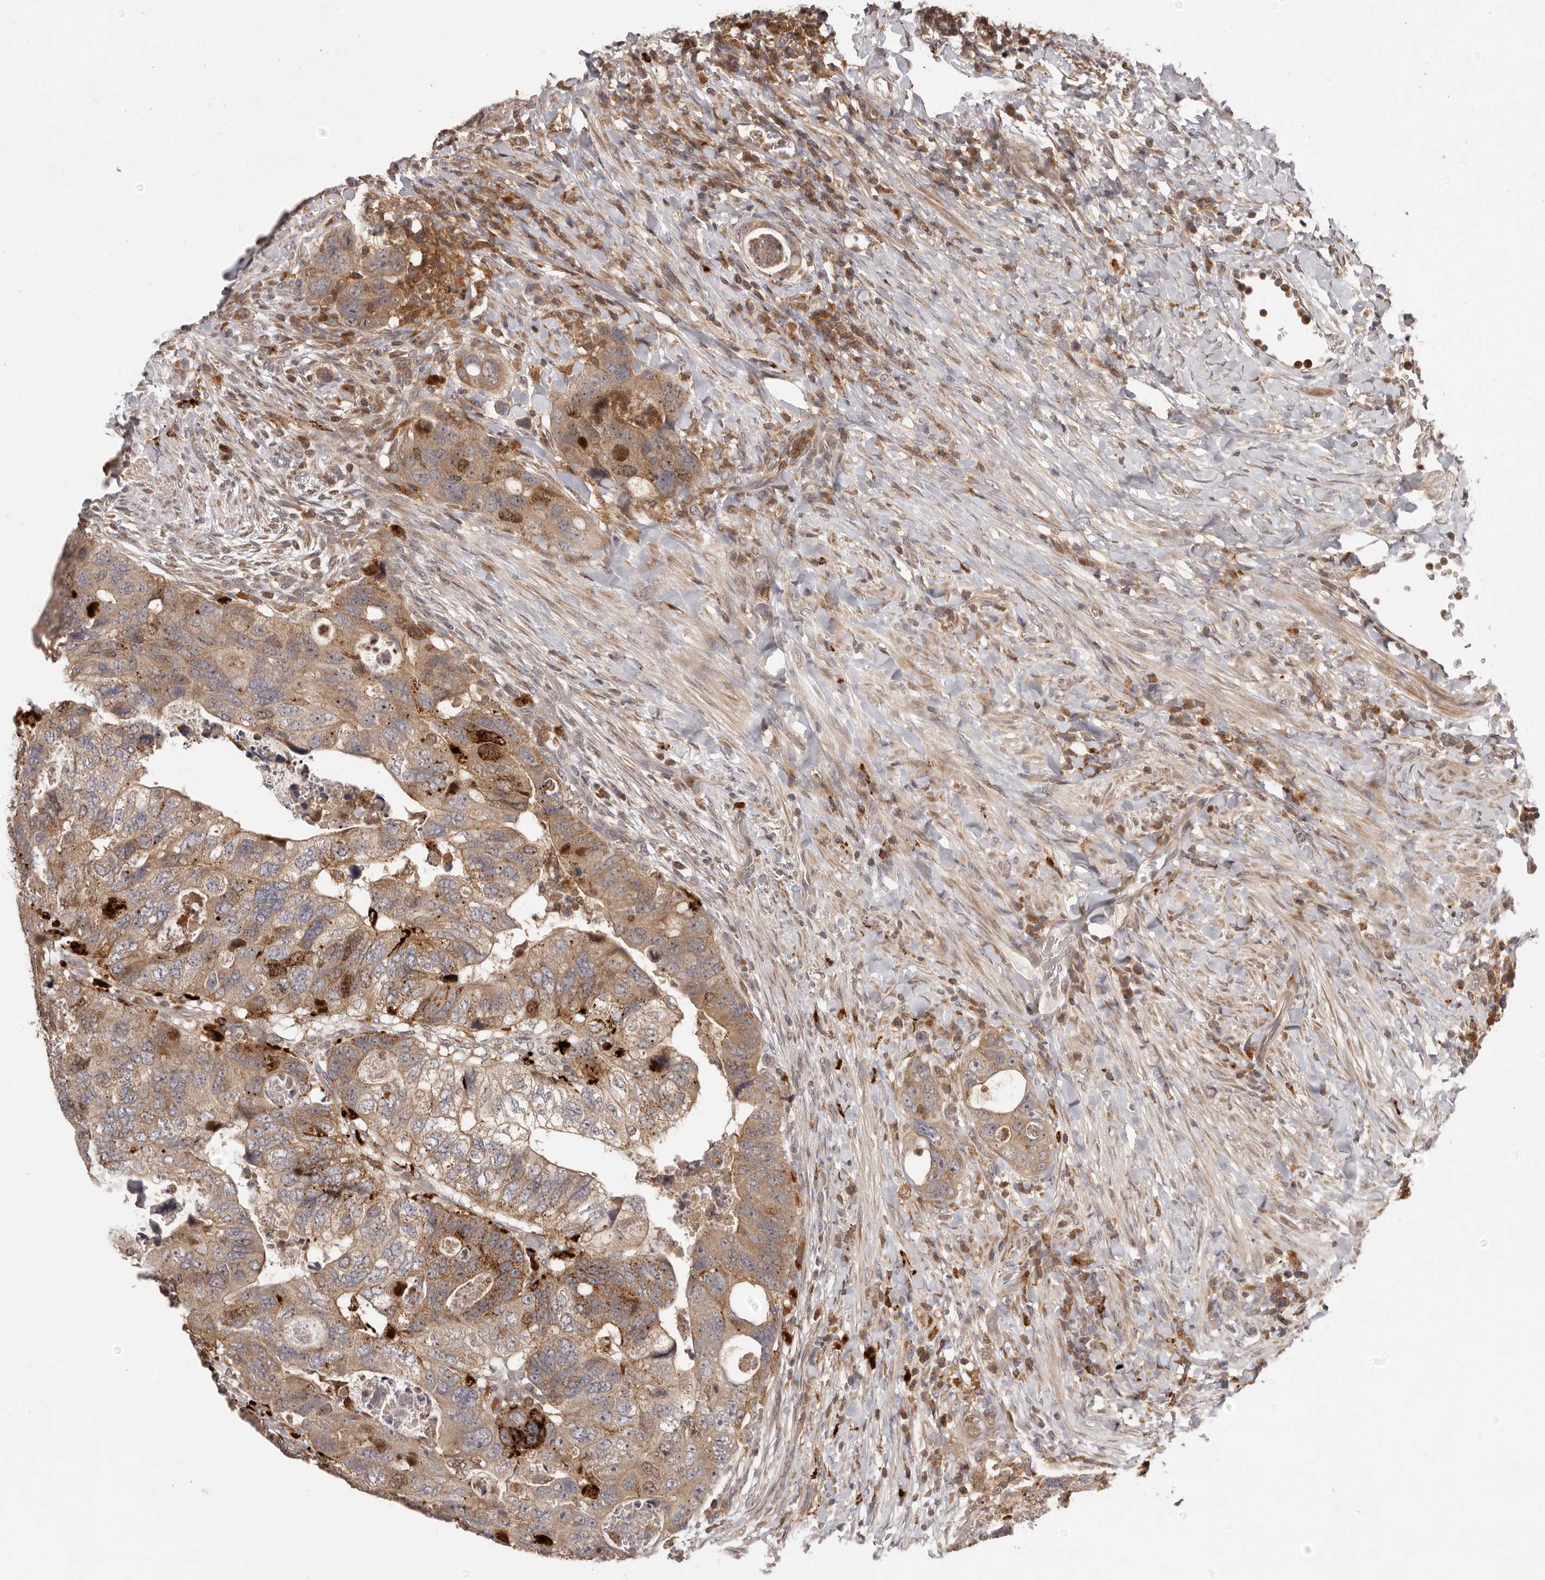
{"staining": {"intensity": "moderate", "quantity": ">75%", "location": "cytoplasmic/membranous,nuclear"}, "tissue": "colorectal cancer", "cell_type": "Tumor cells", "image_type": "cancer", "snomed": [{"axis": "morphology", "description": "Adenocarcinoma, NOS"}, {"axis": "topography", "description": "Rectum"}], "caption": "Colorectal cancer (adenocarcinoma) stained for a protein shows moderate cytoplasmic/membranous and nuclear positivity in tumor cells.", "gene": "RNF187", "patient": {"sex": "male", "age": 59}}